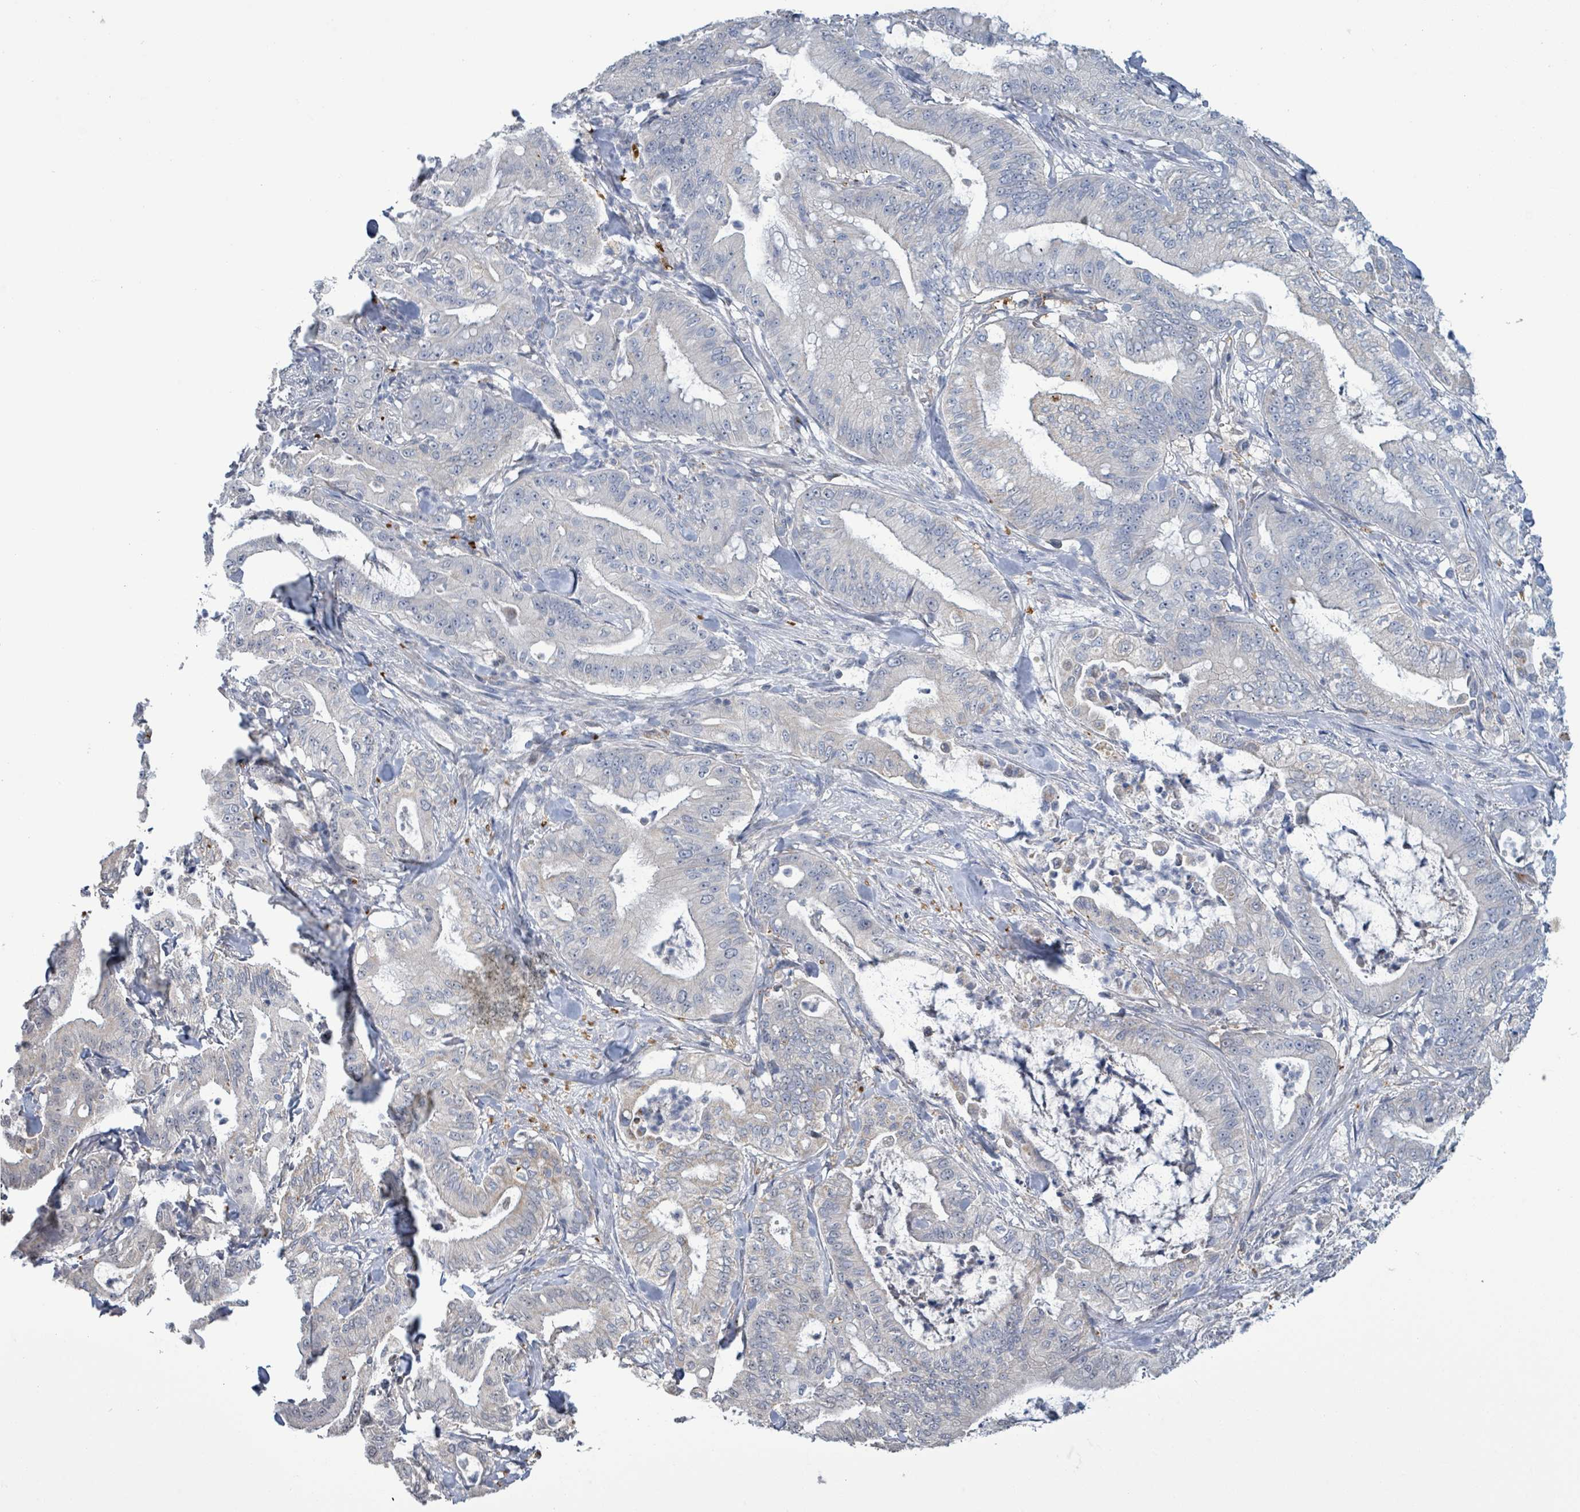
{"staining": {"intensity": "negative", "quantity": "none", "location": "none"}, "tissue": "pancreatic cancer", "cell_type": "Tumor cells", "image_type": "cancer", "snomed": [{"axis": "morphology", "description": "Adenocarcinoma, NOS"}, {"axis": "topography", "description": "Pancreas"}], "caption": "Immunohistochemical staining of adenocarcinoma (pancreatic) demonstrates no significant positivity in tumor cells.", "gene": "SEBOX", "patient": {"sex": "male", "age": 71}}